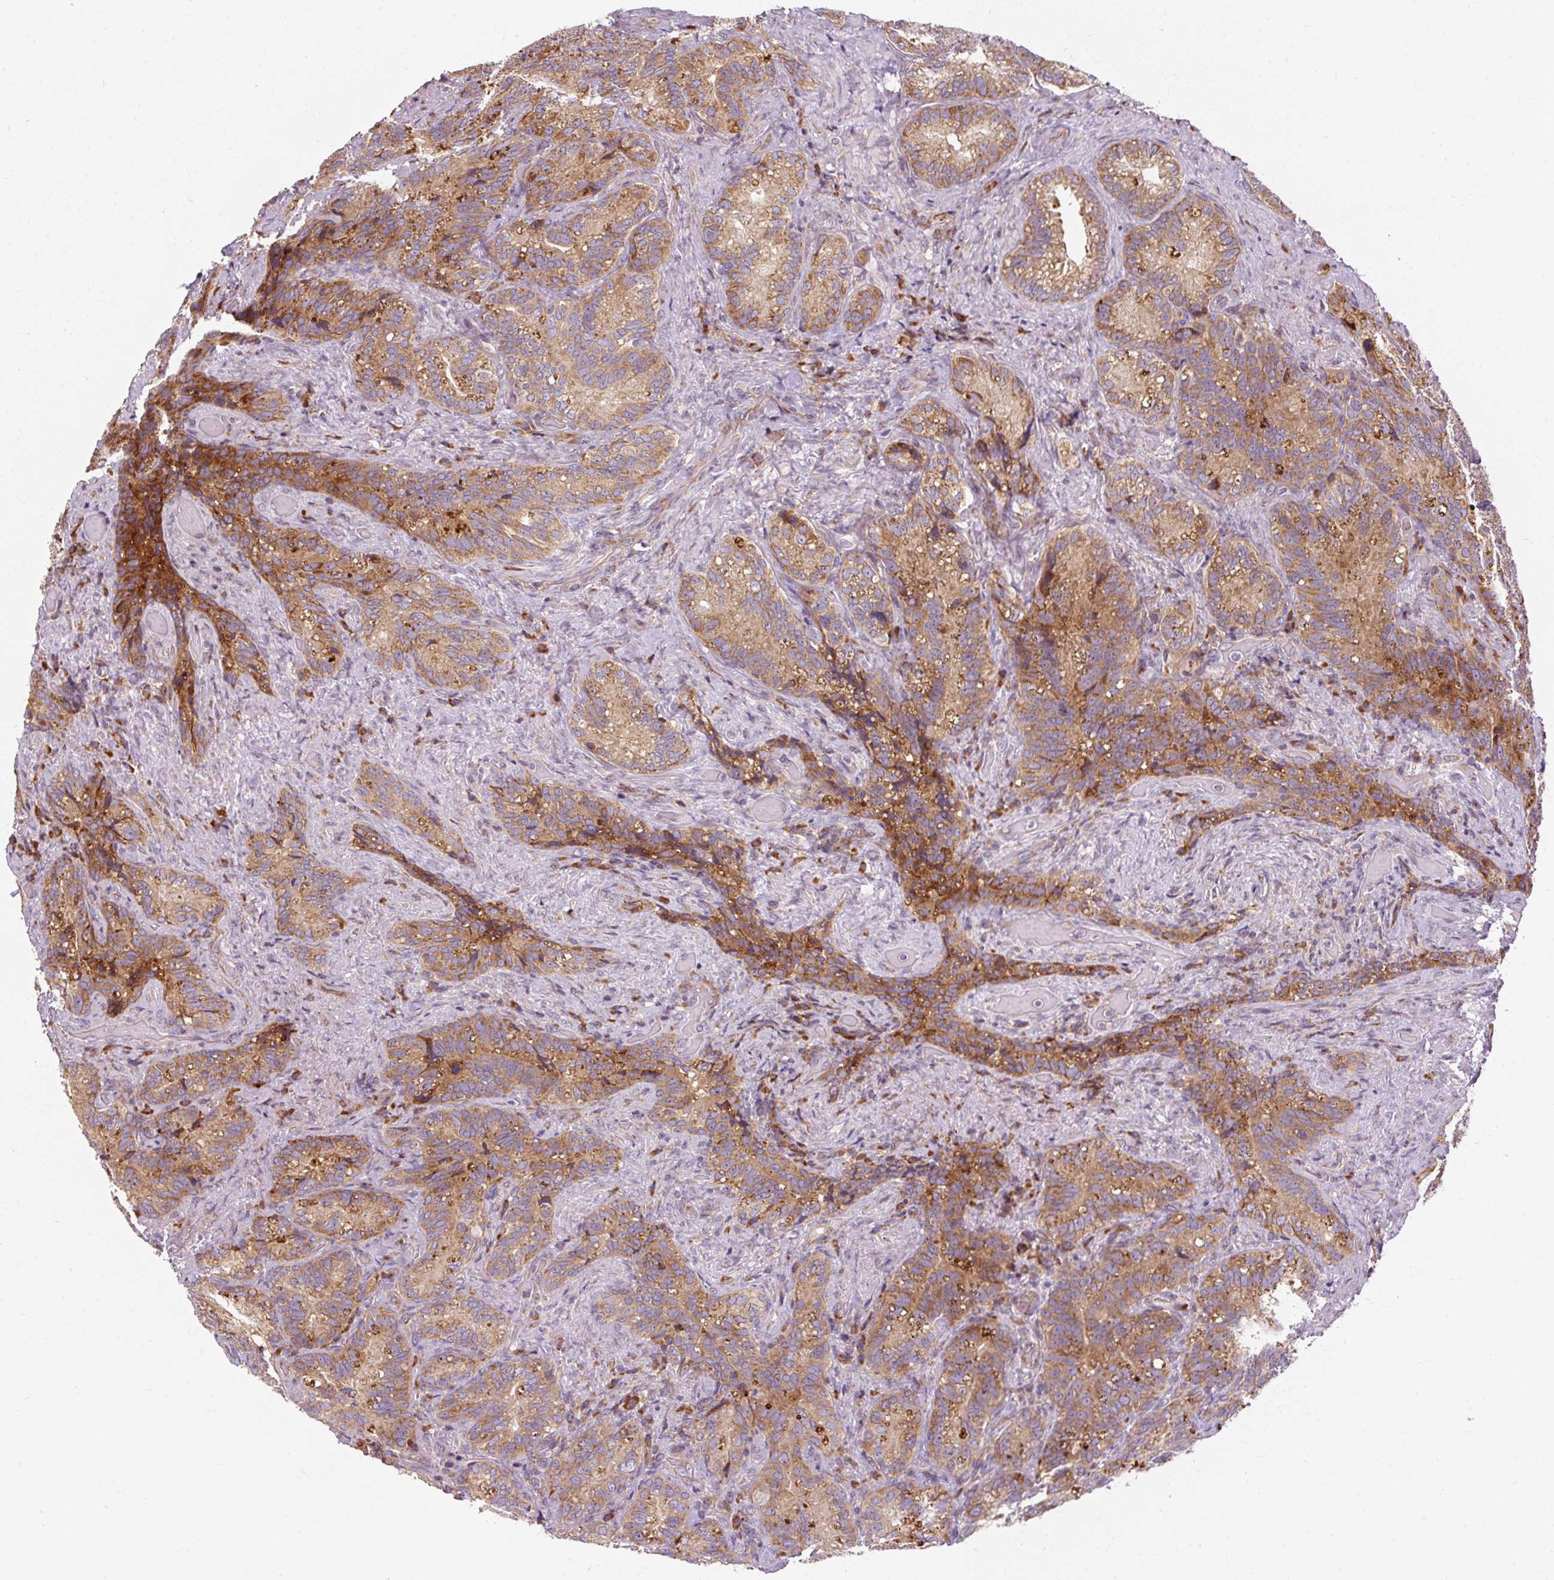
{"staining": {"intensity": "moderate", "quantity": ">75%", "location": "cytoplasmic/membranous"}, "tissue": "seminal vesicle", "cell_type": "Glandular cells", "image_type": "normal", "snomed": [{"axis": "morphology", "description": "Normal tissue, NOS"}, {"axis": "topography", "description": "Seminal veicle"}], "caption": "Unremarkable seminal vesicle reveals moderate cytoplasmic/membranous staining in about >75% of glandular cells (DAB IHC, brown staining for protein, blue staining for nuclei)..", "gene": "PRSS48", "patient": {"sex": "male", "age": 68}}